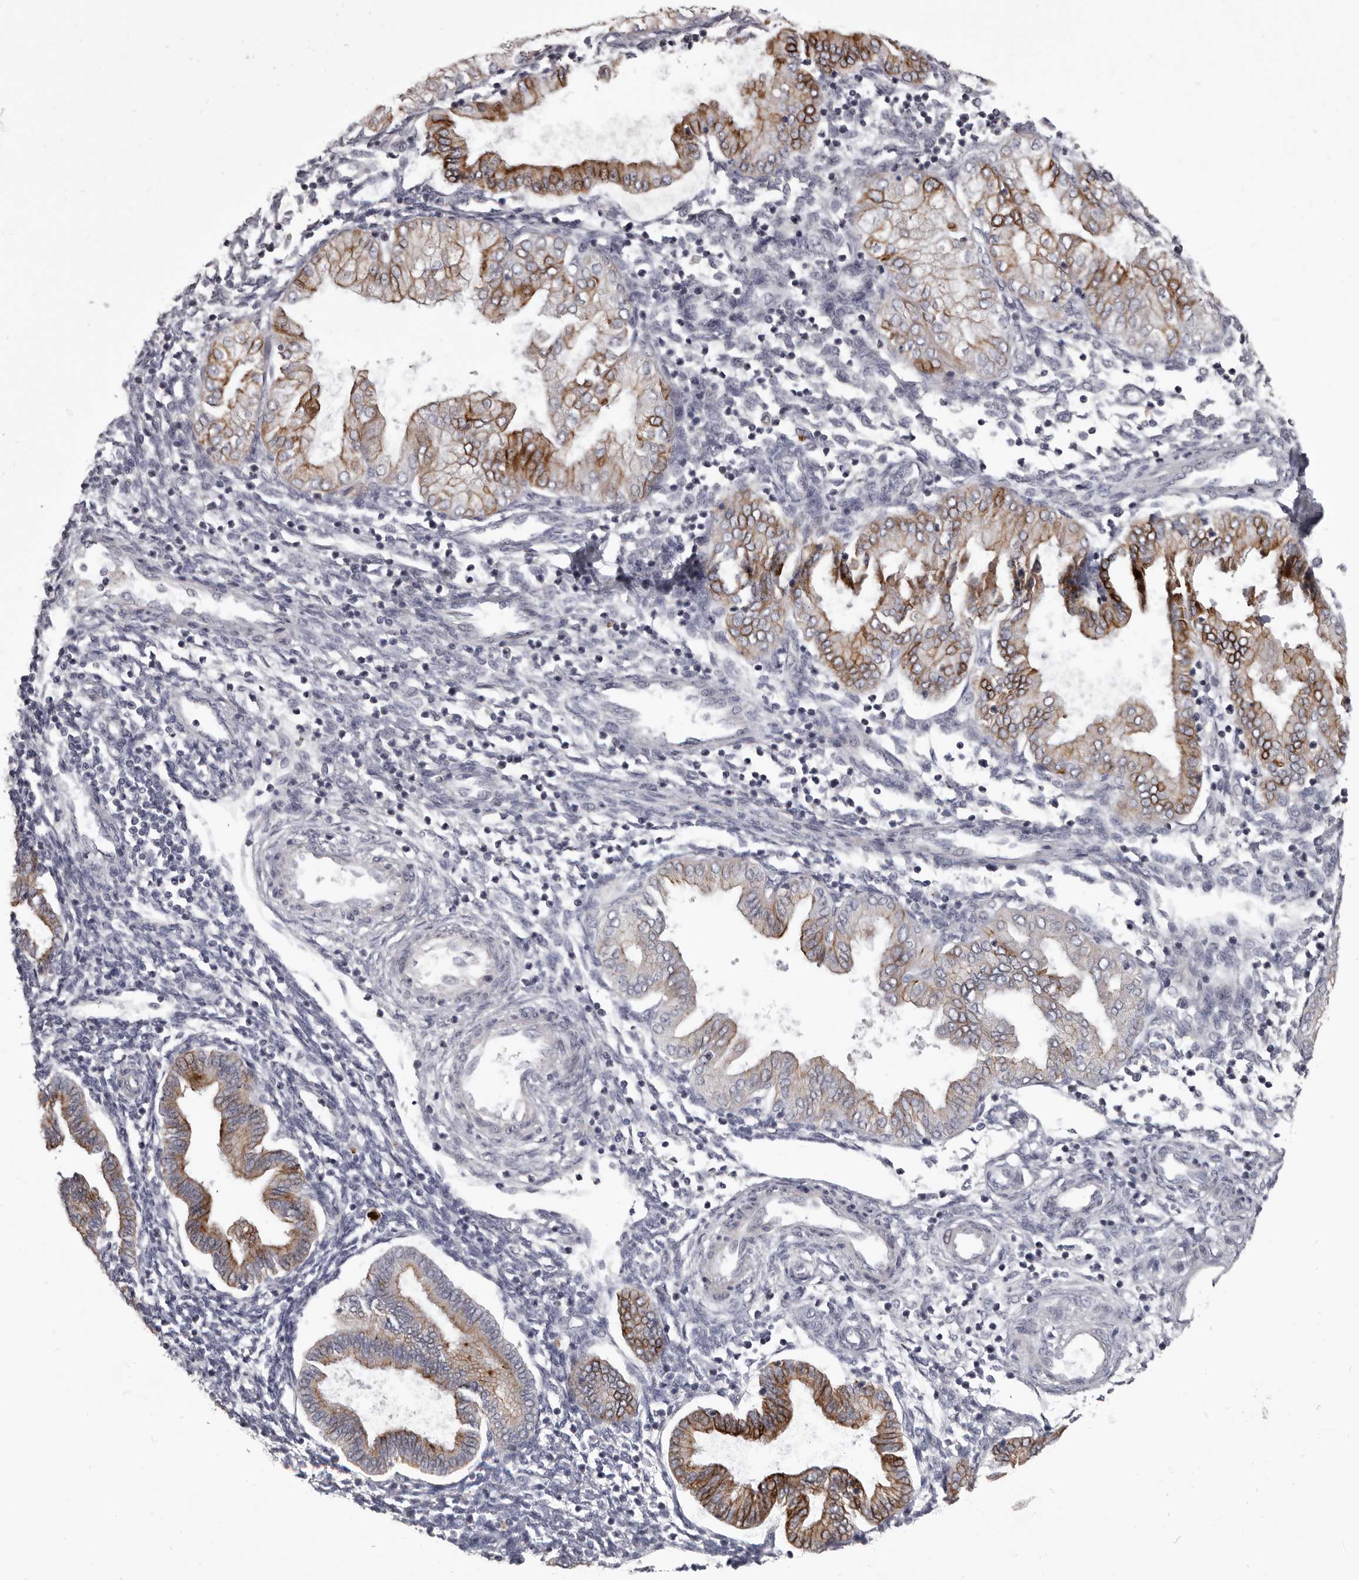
{"staining": {"intensity": "negative", "quantity": "none", "location": "none"}, "tissue": "endometrium", "cell_type": "Cells in endometrial stroma", "image_type": "normal", "snomed": [{"axis": "morphology", "description": "Normal tissue, NOS"}, {"axis": "topography", "description": "Endometrium"}], "caption": "There is no significant expression in cells in endometrial stroma of endometrium.", "gene": "LPAR6", "patient": {"sex": "female", "age": 53}}